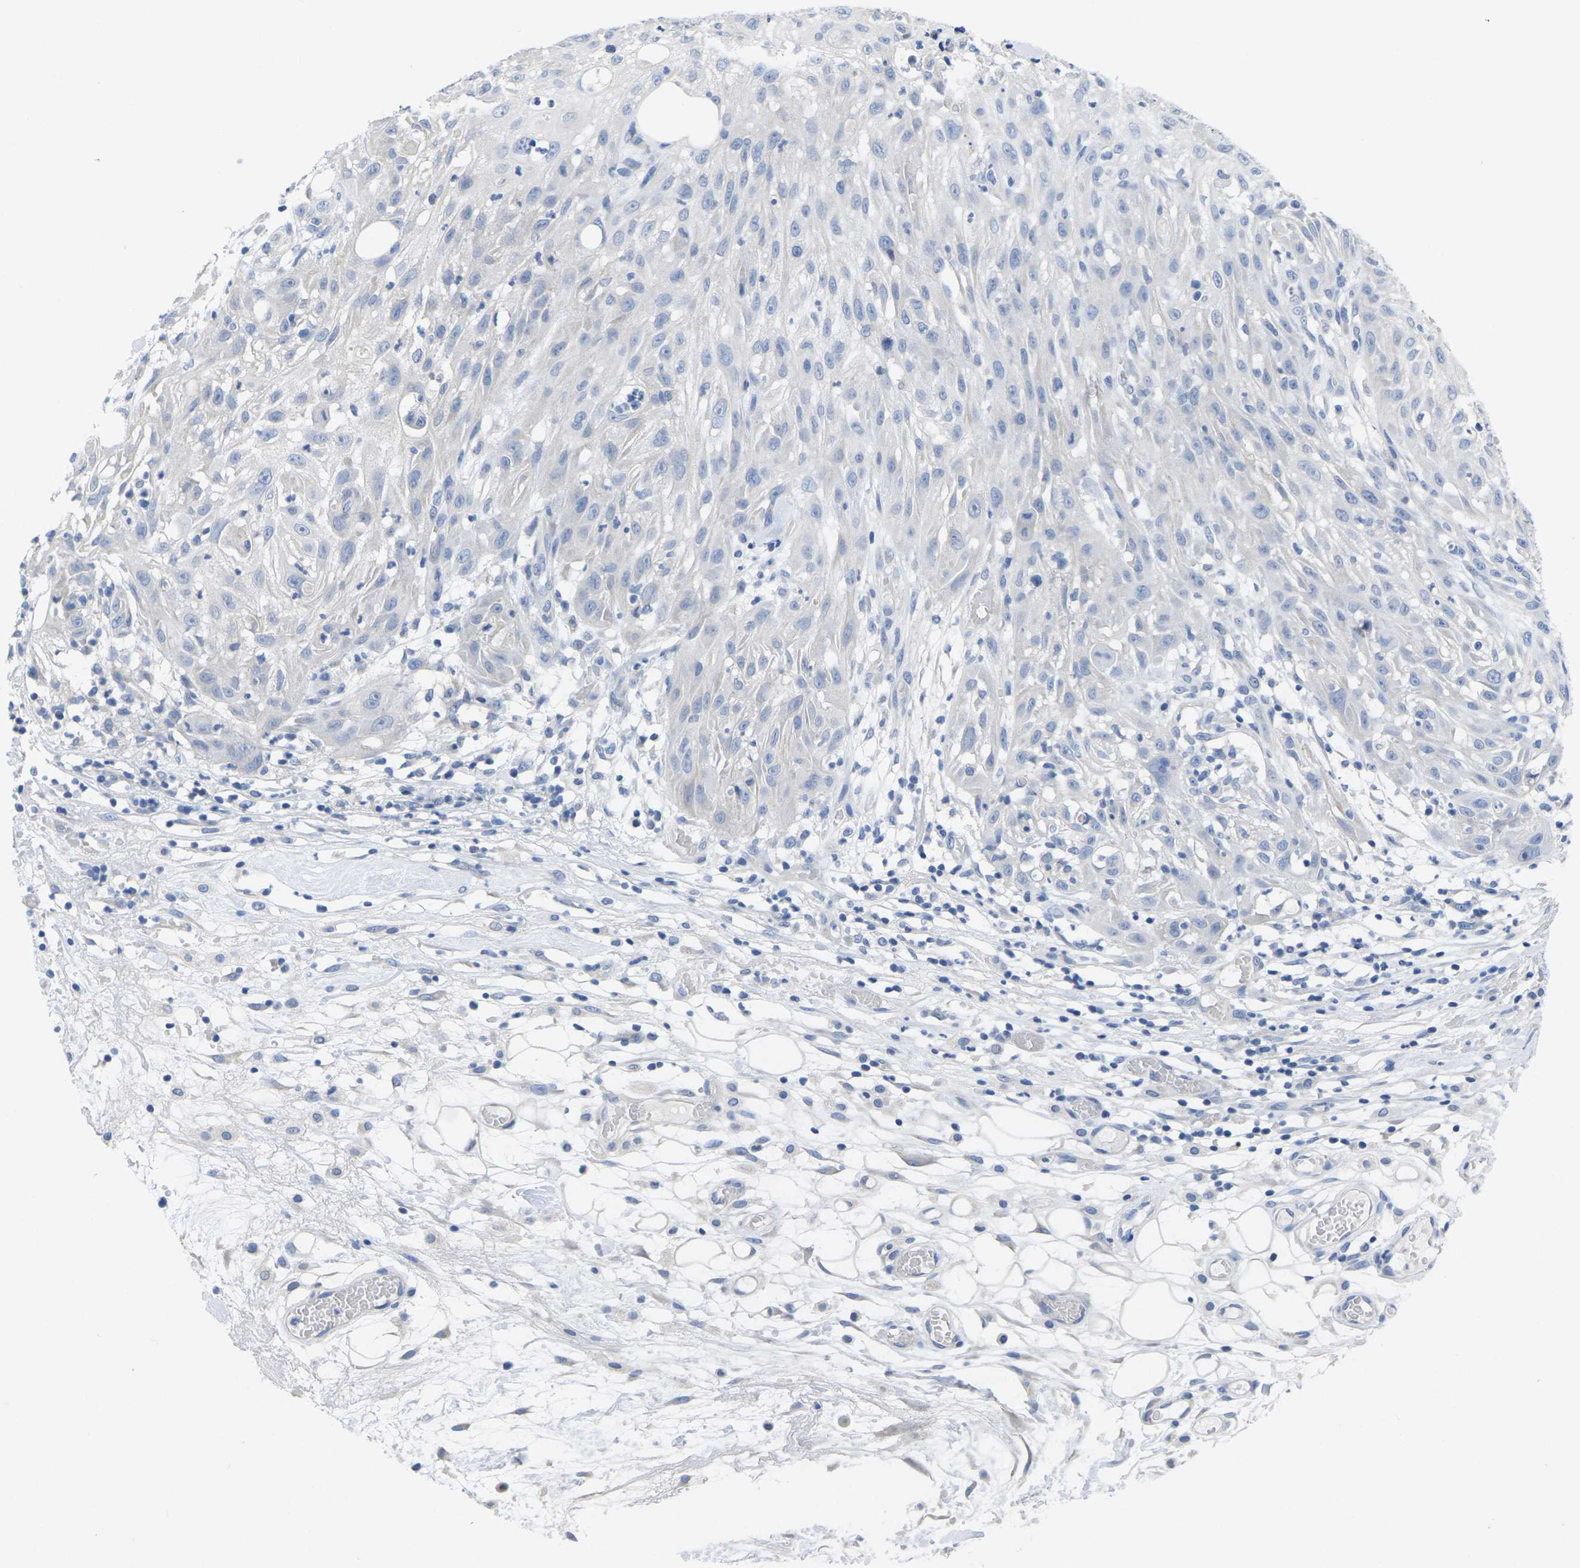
{"staining": {"intensity": "negative", "quantity": "none", "location": "none"}, "tissue": "skin cancer", "cell_type": "Tumor cells", "image_type": "cancer", "snomed": [{"axis": "morphology", "description": "Squamous cell carcinoma, NOS"}, {"axis": "topography", "description": "Skin"}], "caption": "Tumor cells show no significant staining in skin cancer. The staining is performed using DAB (3,3'-diaminobenzidine) brown chromogen with nuclei counter-stained in using hematoxylin.", "gene": "TNNI3", "patient": {"sex": "male", "age": 75}}